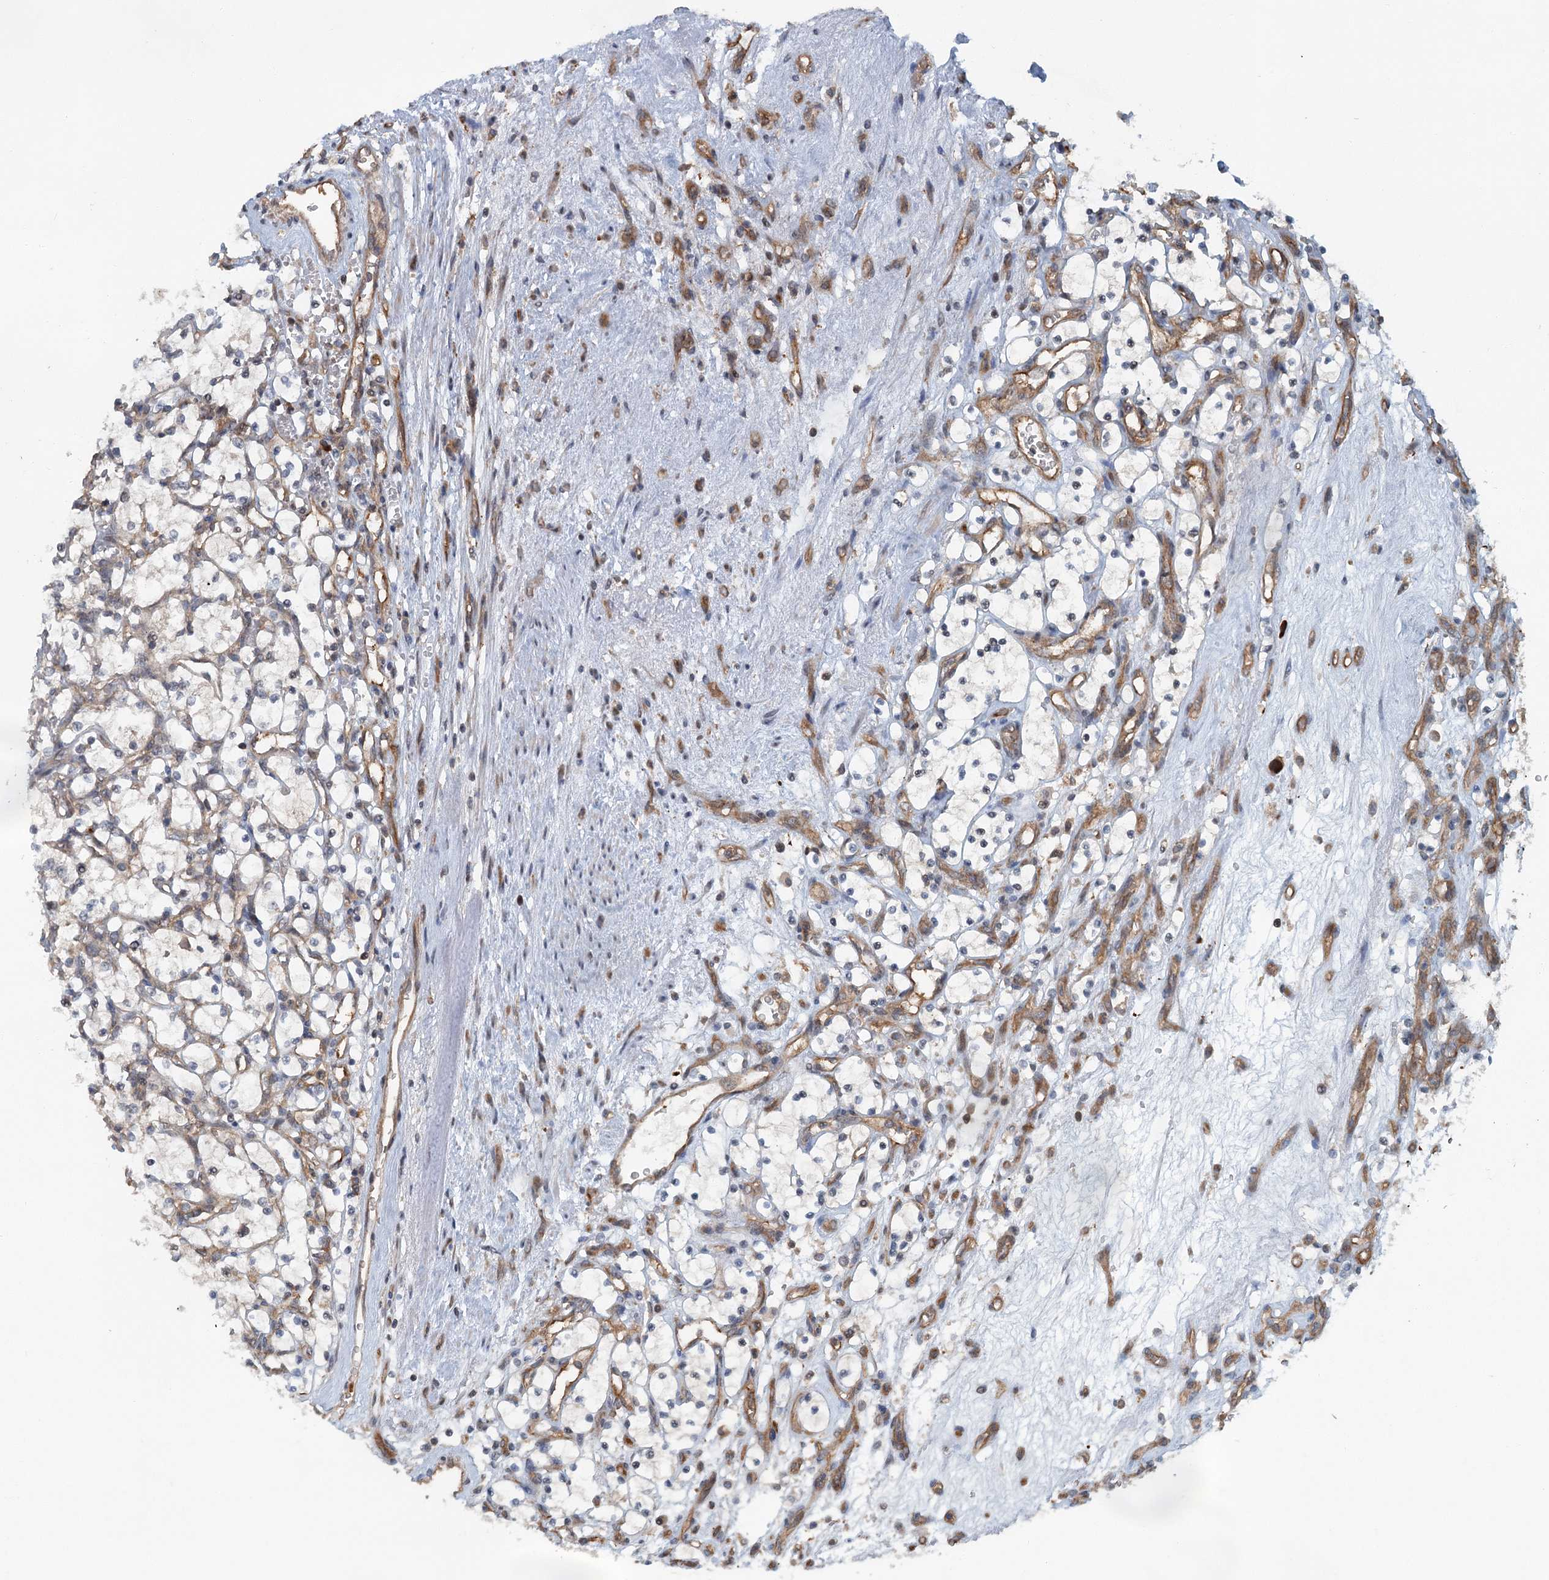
{"staining": {"intensity": "negative", "quantity": "none", "location": "none"}, "tissue": "renal cancer", "cell_type": "Tumor cells", "image_type": "cancer", "snomed": [{"axis": "morphology", "description": "Adenocarcinoma, NOS"}, {"axis": "topography", "description": "Kidney"}], "caption": "Histopathology image shows no significant protein expression in tumor cells of renal cancer.", "gene": "ZNF527", "patient": {"sex": "female", "age": 69}}